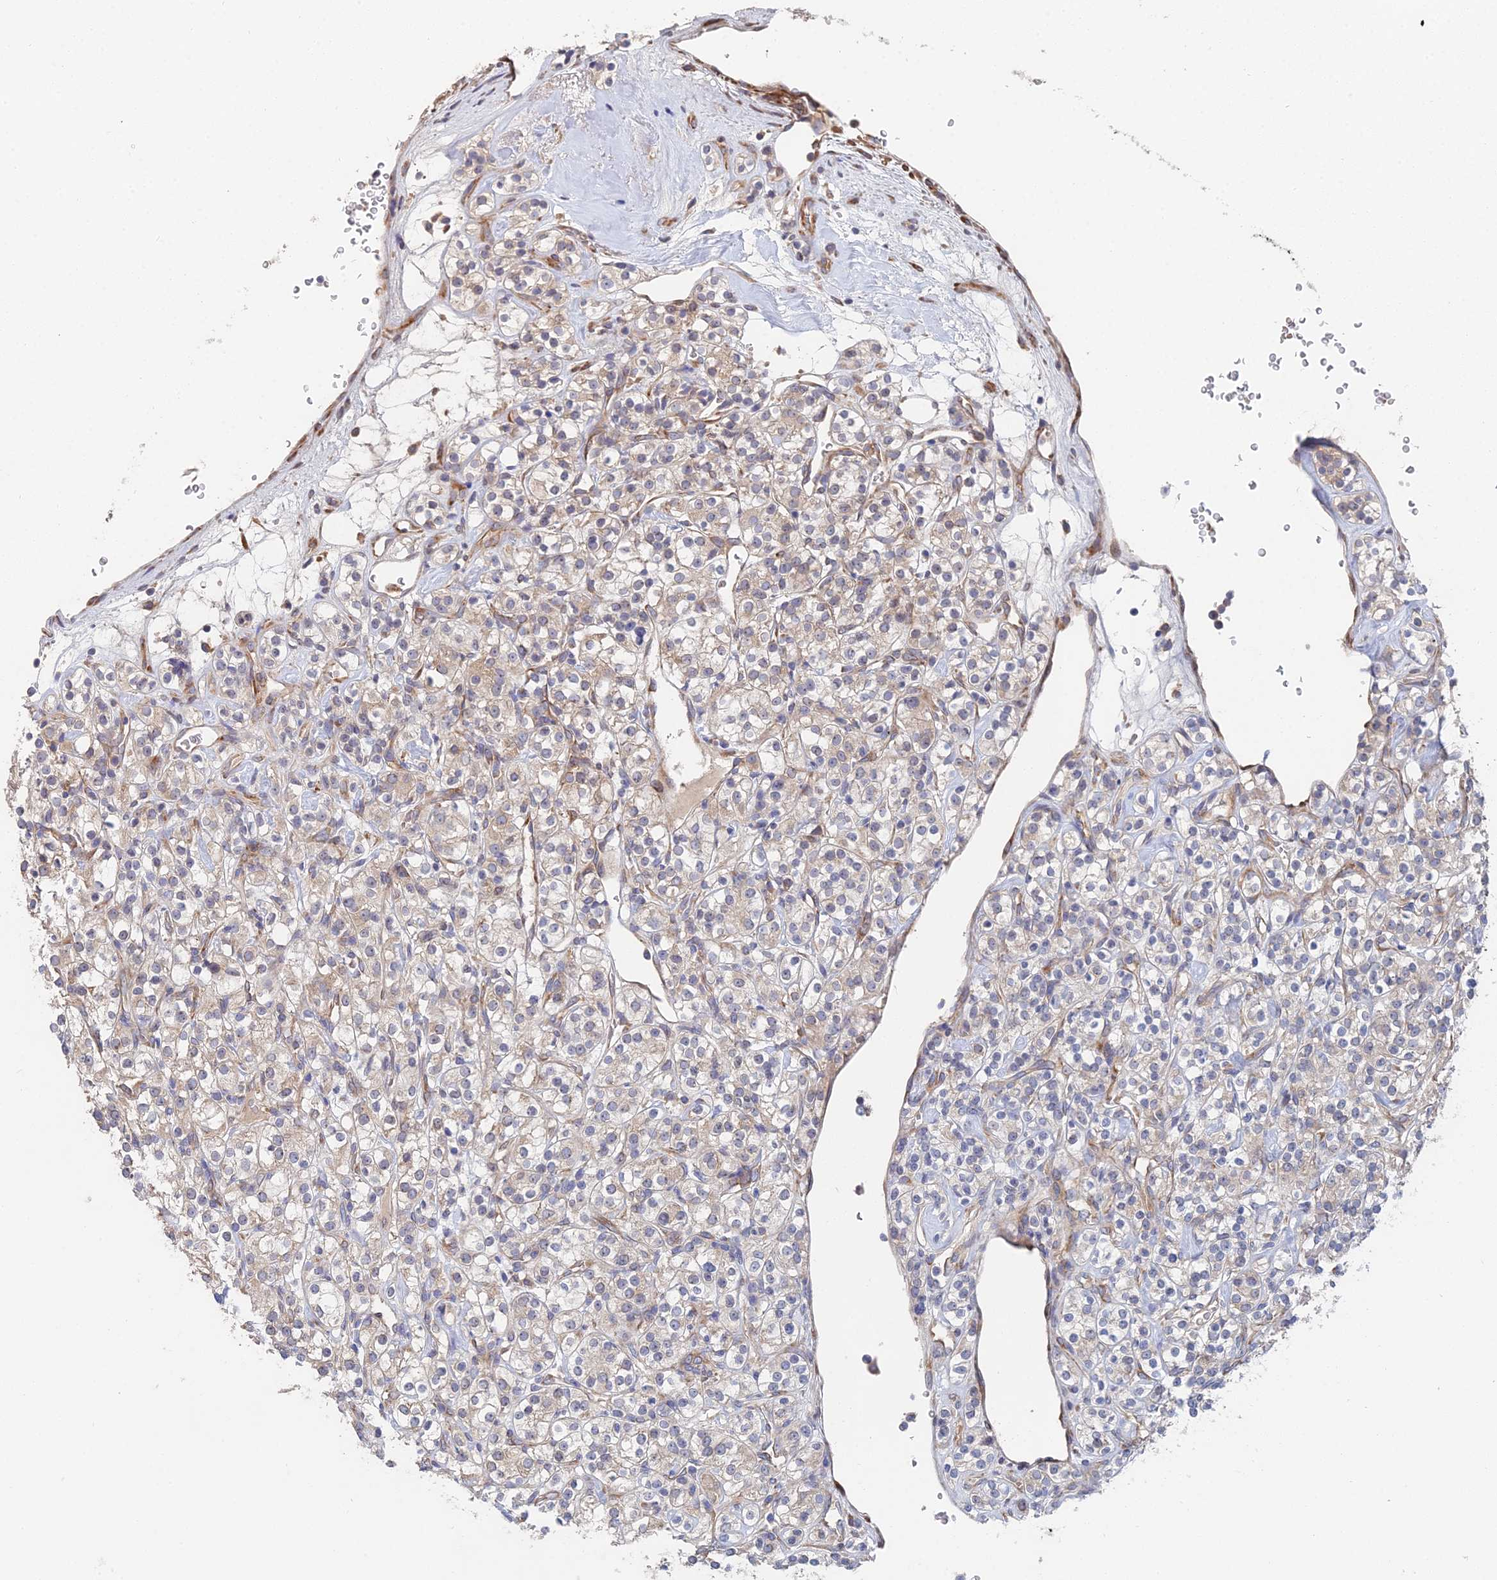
{"staining": {"intensity": "weak", "quantity": "<25%", "location": "cytoplasmic/membranous"}, "tissue": "renal cancer", "cell_type": "Tumor cells", "image_type": "cancer", "snomed": [{"axis": "morphology", "description": "Adenocarcinoma, NOS"}, {"axis": "topography", "description": "Kidney"}], "caption": "Renal cancer (adenocarcinoma) was stained to show a protein in brown. There is no significant positivity in tumor cells.", "gene": "ELOF1", "patient": {"sex": "male", "age": 77}}